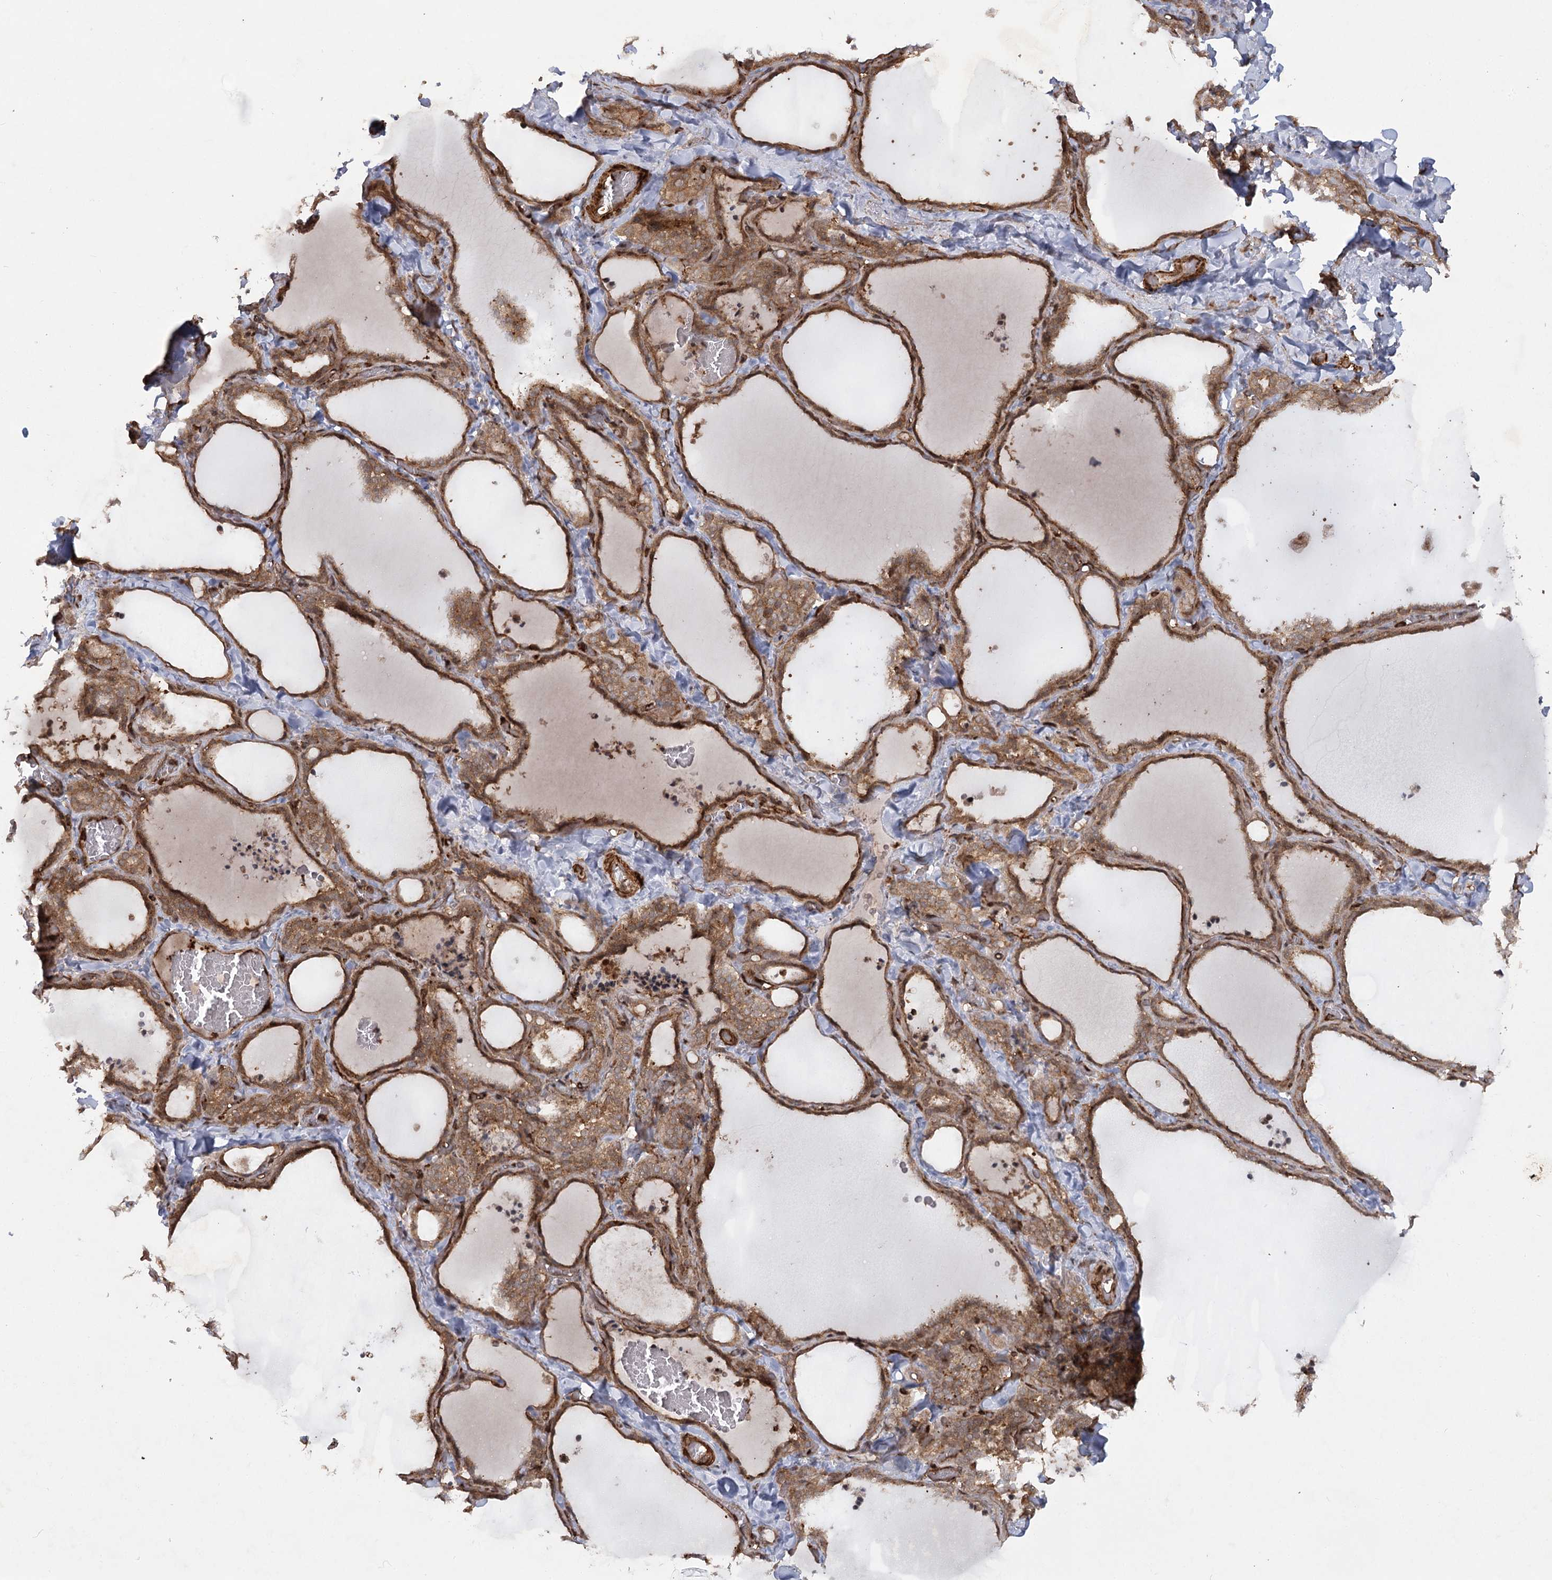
{"staining": {"intensity": "moderate", "quantity": ">75%", "location": "cytoplasmic/membranous"}, "tissue": "thyroid gland", "cell_type": "Glandular cells", "image_type": "normal", "snomed": [{"axis": "morphology", "description": "Normal tissue, NOS"}, {"axis": "topography", "description": "Thyroid gland"}], "caption": "Immunohistochemical staining of unremarkable human thyroid gland demonstrates medium levels of moderate cytoplasmic/membranous expression in about >75% of glandular cells. Using DAB (3,3'-diaminobenzidine) (brown) and hematoxylin (blue) stains, captured at high magnification using brightfield microscopy.", "gene": "MDFIC", "patient": {"sex": "female", "age": 22}}